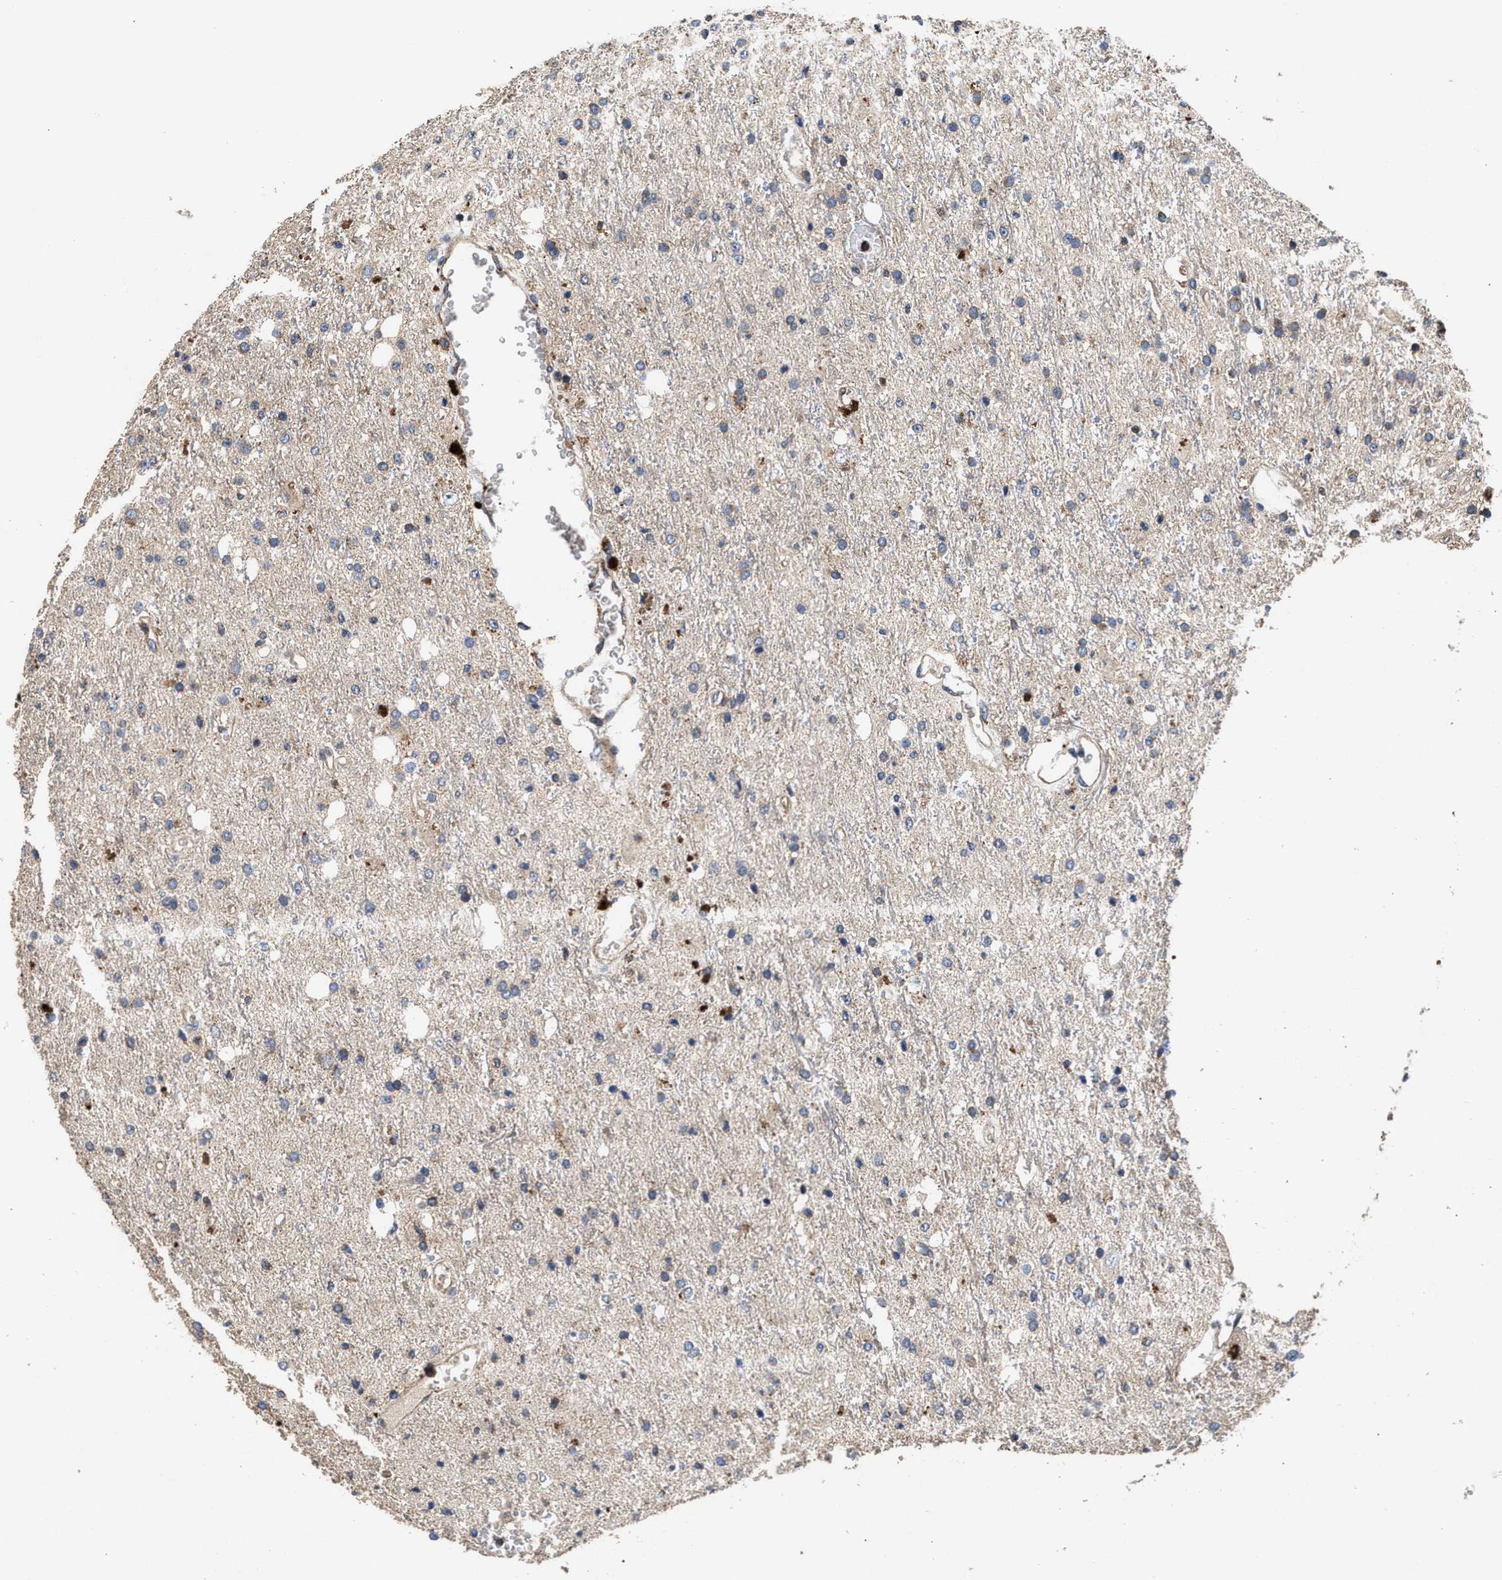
{"staining": {"intensity": "weak", "quantity": "<25%", "location": "cytoplasmic/membranous"}, "tissue": "glioma", "cell_type": "Tumor cells", "image_type": "cancer", "snomed": [{"axis": "morphology", "description": "Glioma, malignant, High grade"}, {"axis": "topography", "description": "Brain"}], "caption": "This image is of glioma stained with IHC to label a protein in brown with the nuclei are counter-stained blue. There is no expression in tumor cells.", "gene": "NFKB2", "patient": {"sex": "male", "age": 47}}